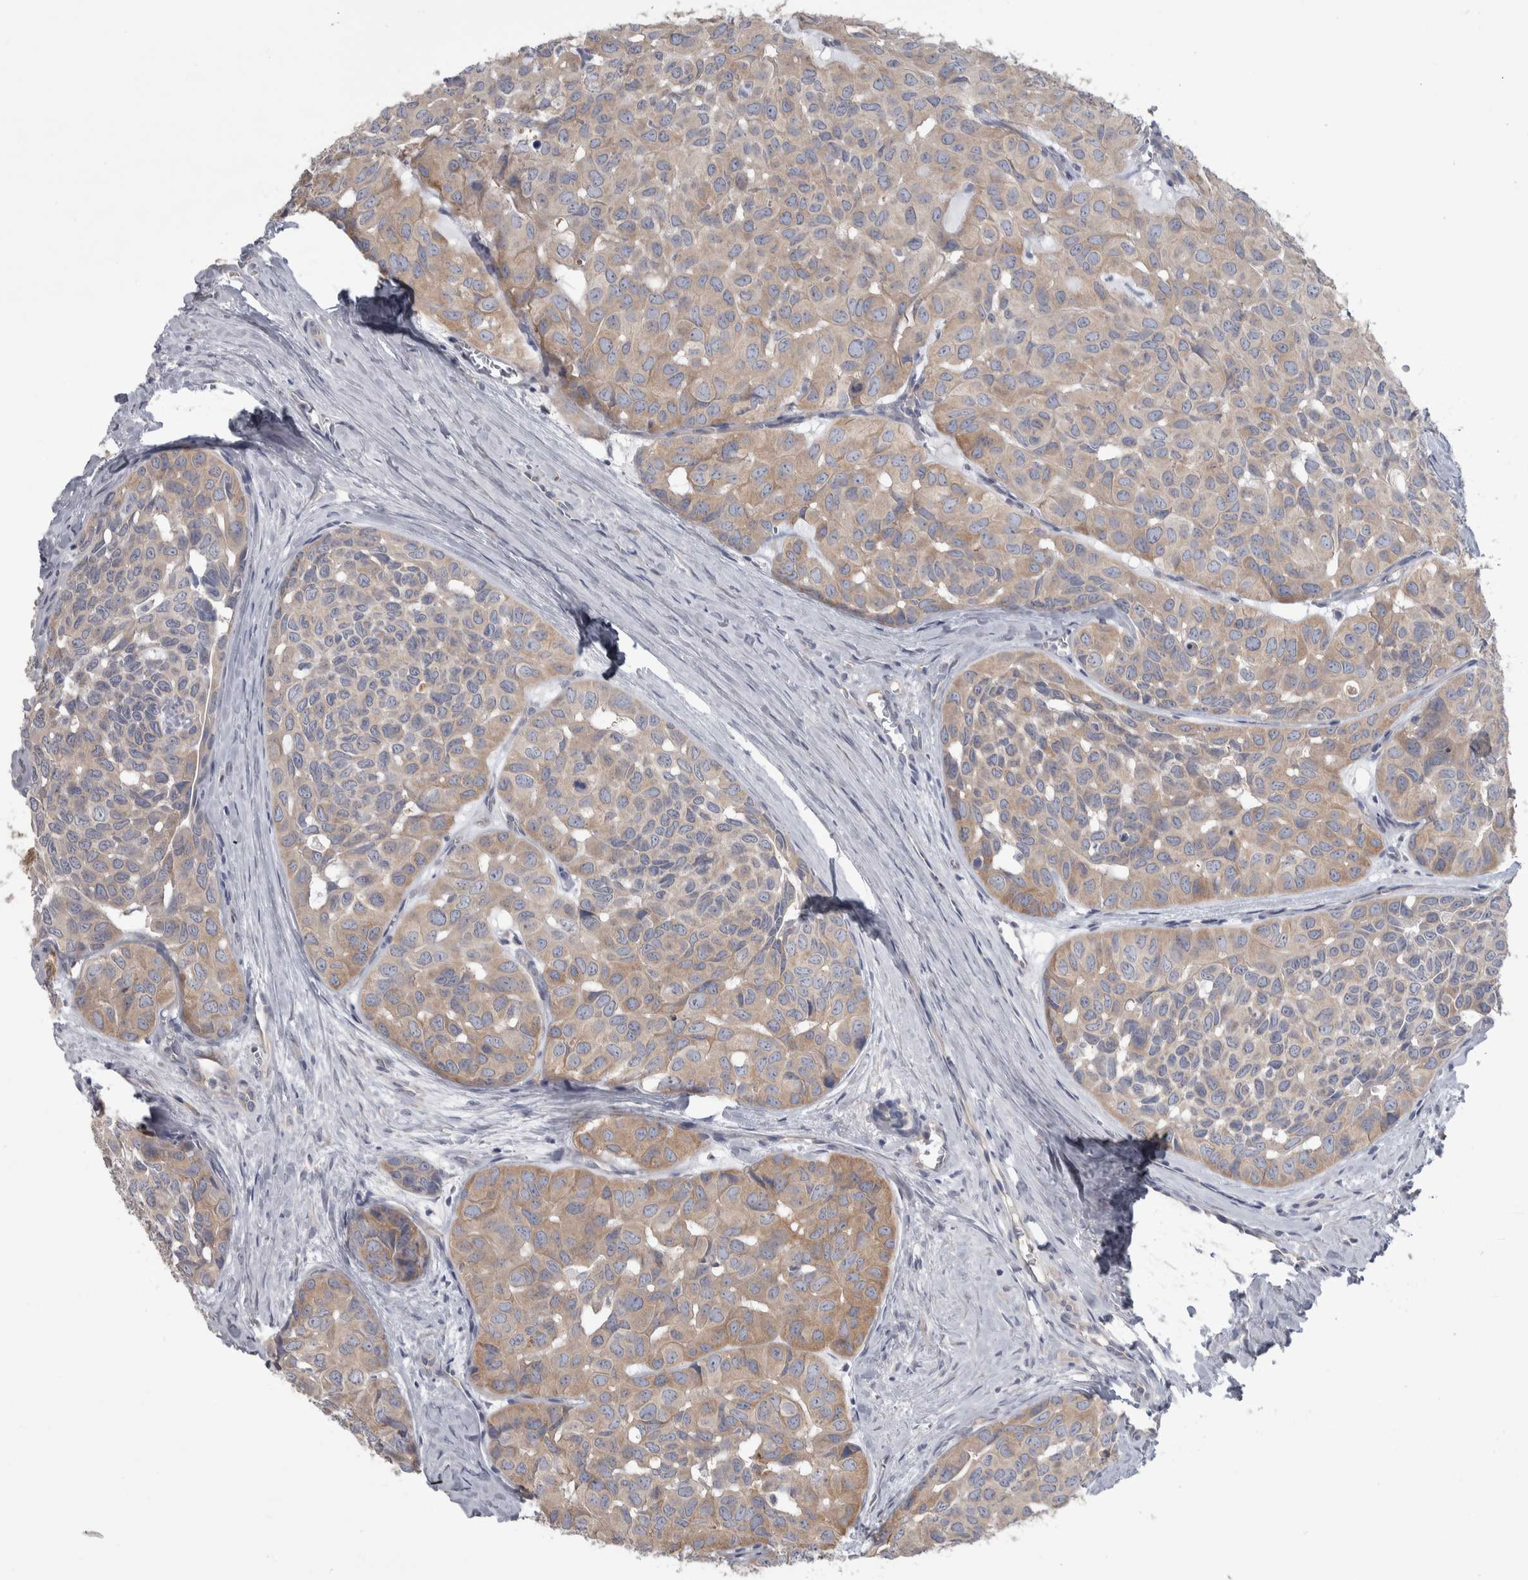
{"staining": {"intensity": "weak", "quantity": ">75%", "location": "cytoplasmic/membranous"}, "tissue": "head and neck cancer", "cell_type": "Tumor cells", "image_type": "cancer", "snomed": [{"axis": "morphology", "description": "Adenocarcinoma, NOS"}, {"axis": "topography", "description": "Salivary gland, NOS"}, {"axis": "topography", "description": "Head-Neck"}], "caption": "DAB (3,3'-diaminobenzidine) immunohistochemical staining of human head and neck adenocarcinoma reveals weak cytoplasmic/membranous protein positivity in approximately >75% of tumor cells.", "gene": "GPHN", "patient": {"sex": "female", "age": 76}}